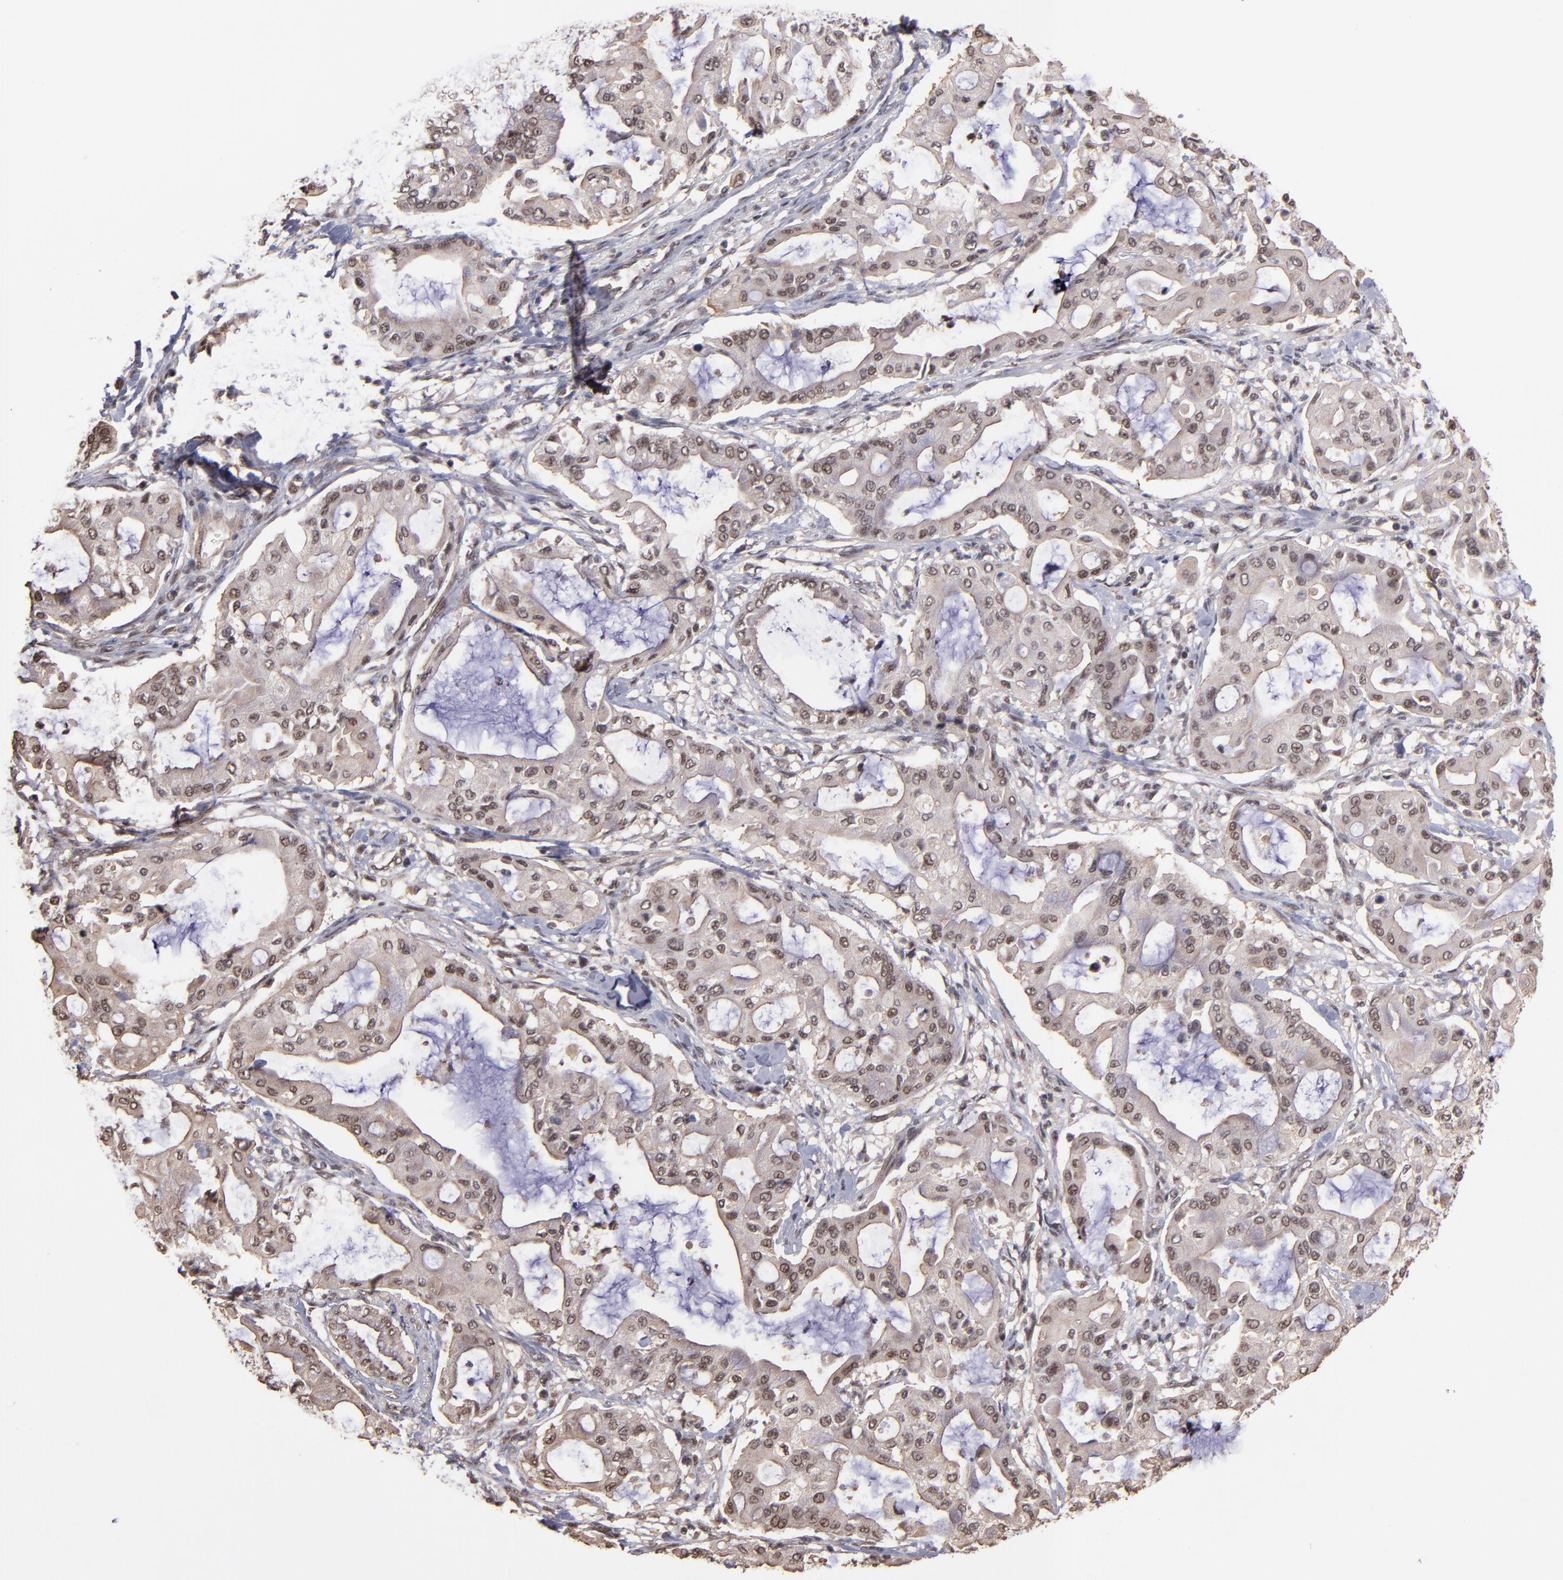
{"staining": {"intensity": "weak", "quantity": "<25%", "location": "nuclear"}, "tissue": "pancreatic cancer", "cell_type": "Tumor cells", "image_type": "cancer", "snomed": [{"axis": "morphology", "description": "Adenocarcinoma, NOS"}, {"axis": "morphology", "description": "Adenocarcinoma, metastatic, NOS"}, {"axis": "topography", "description": "Lymph node"}, {"axis": "topography", "description": "Pancreas"}, {"axis": "topography", "description": "Duodenum"}], "caption": "Photomicrograph shows no protein expression in tumor cells of adenocarcinoma (pancreatic) tissue.", "gene": "TERF2", "patient": {"sex": "female", "age": 64}}